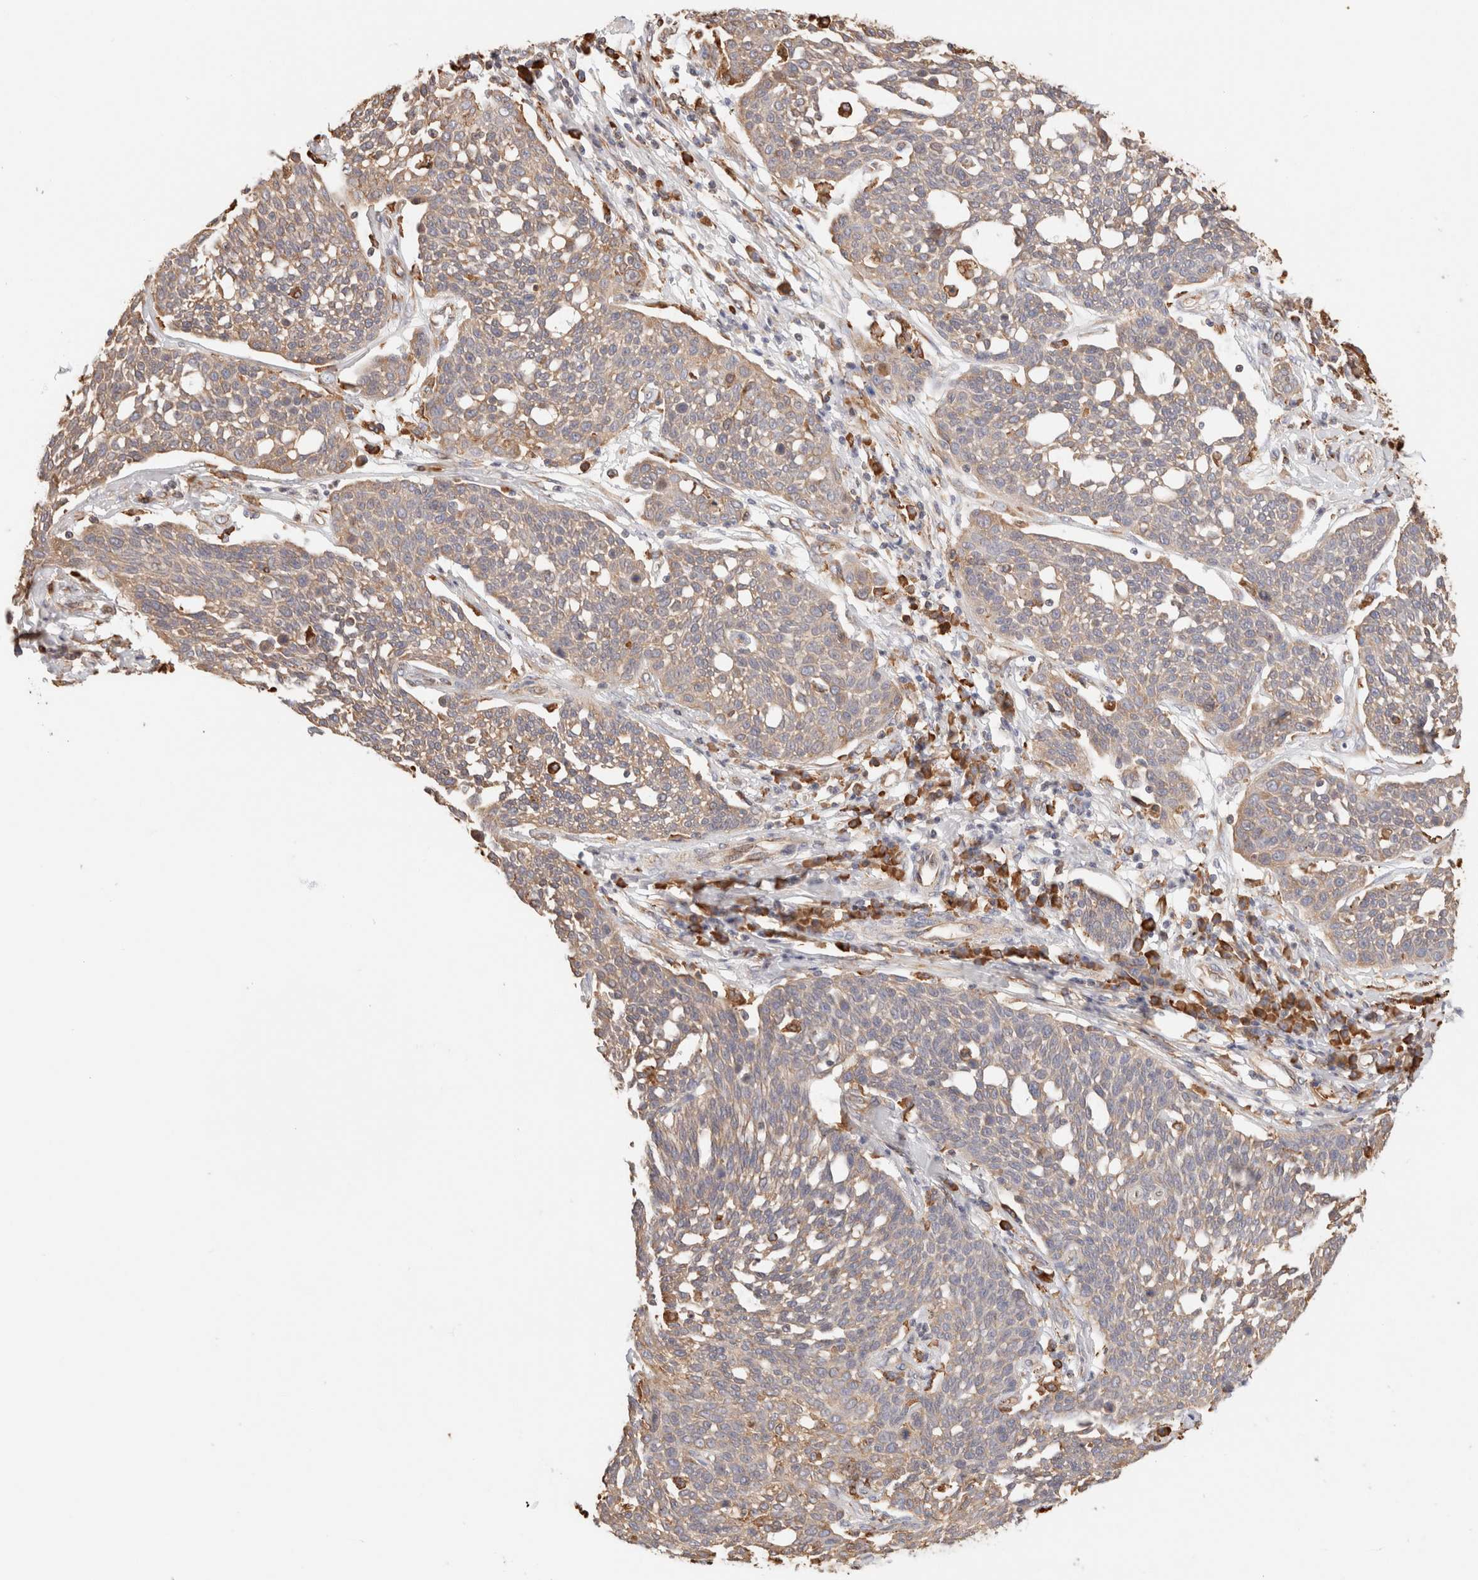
{"staining": {"intensity": "moderate", "quantity": "<25%", "location": "cytoplasmic/membranous"}, "tissue": "cervical cancer", "cell_type": "Tumor cells", "image_type": "cancer", "snomed": [{"axis": "morphology", "description": "Squamous cell carcinoma, NOS"}, {"axis": "topography", "description": "Cervix"}], "caption": "Moderate cytoplasmic/membranous expression is present in about <25% of tumor cells in cervical squamous cell carcinoma.", "gene": "FER", "patient": {"sex": "female", "age": 34}}